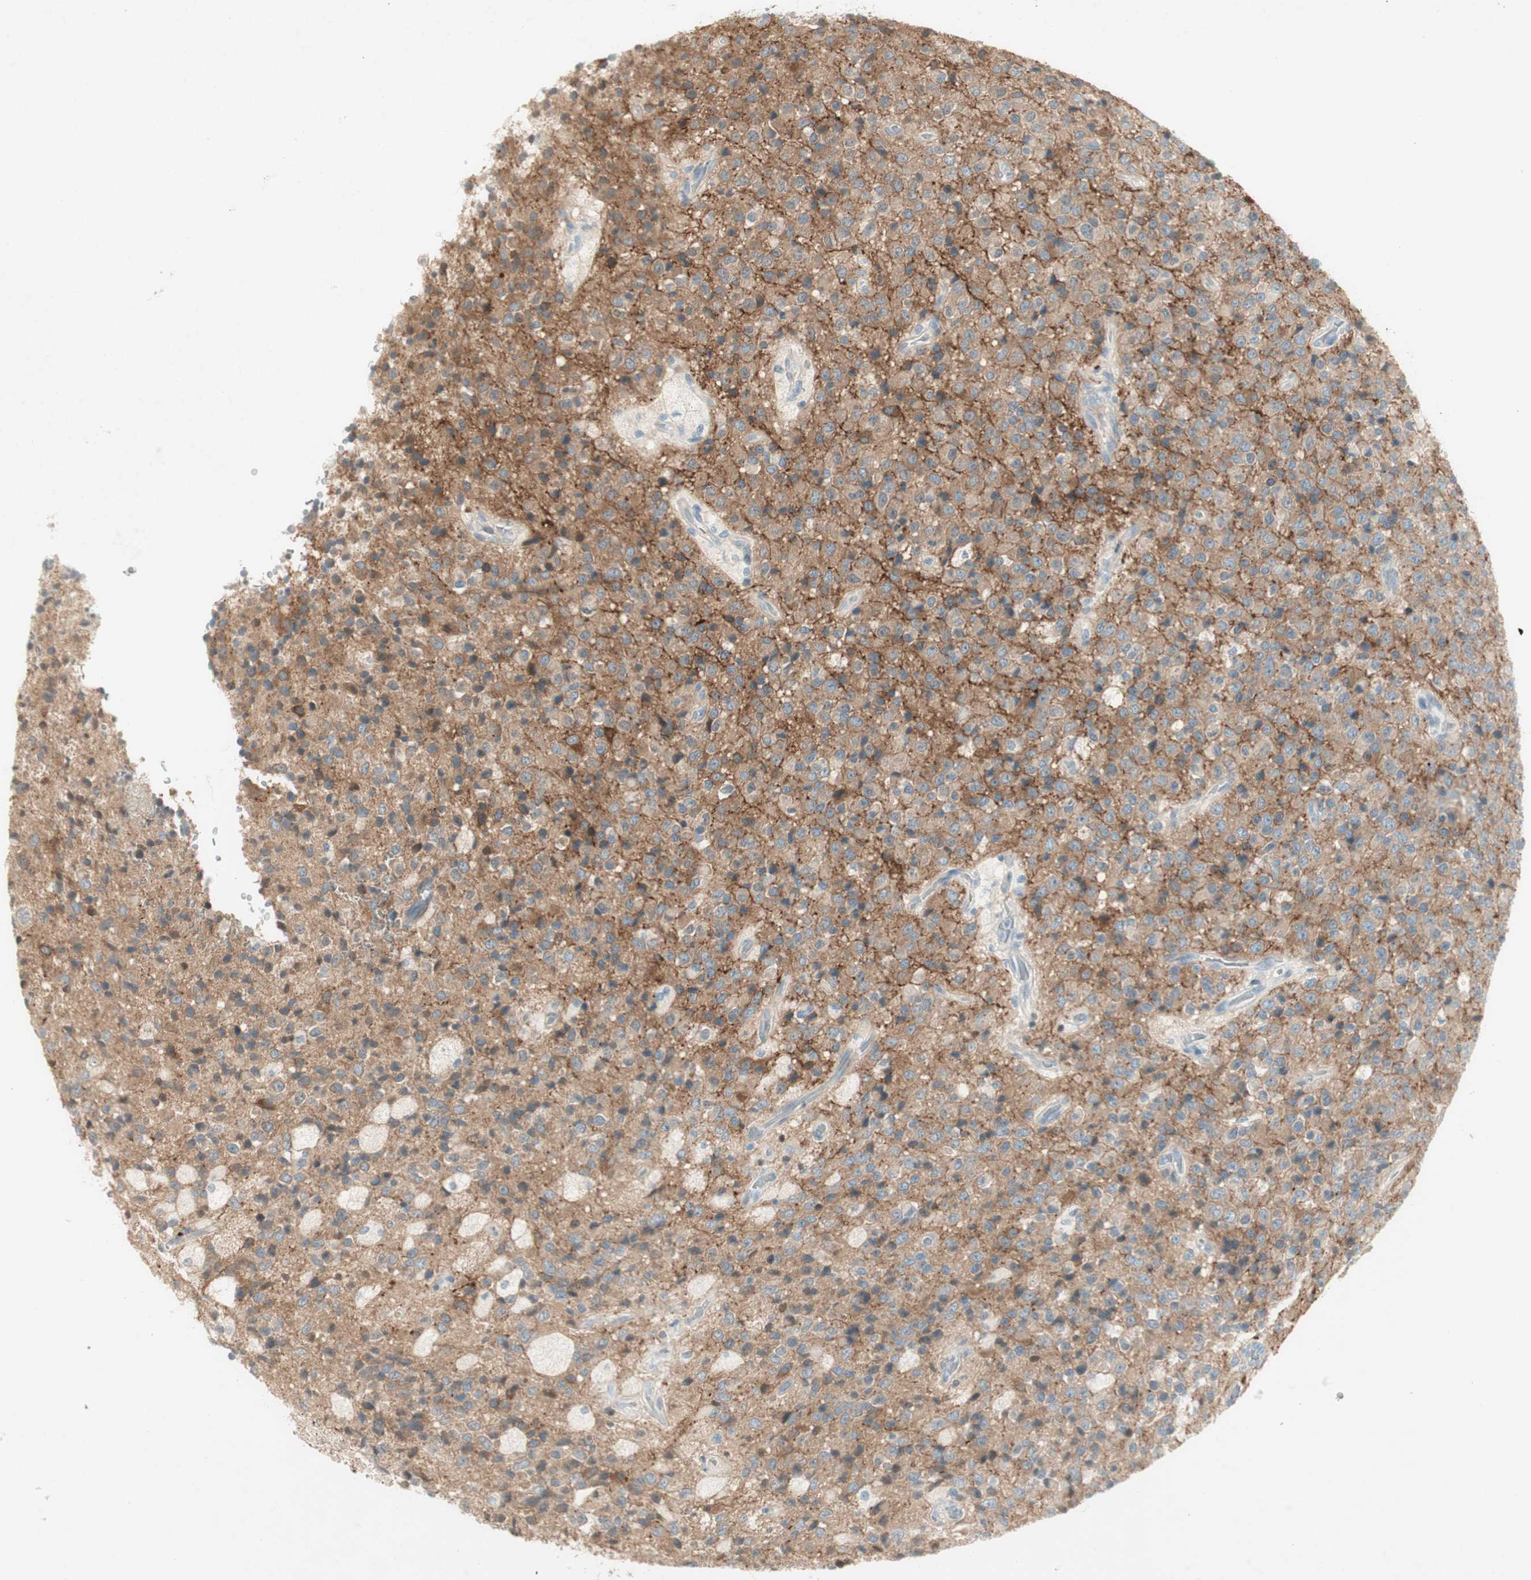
{"staining": {"intensity": "weak", "quantity": "25%-75%", "location": "cytoplasmic/membranous"}, "tissue": "glioma", "cell_type": "Tumor cells", "image_type": "cancer", "snomed": [{"axis": "morphology", "description": "Glioma, malignant, High grade"}, {"axis": "topography", "description": "pancreas cauda"}], "caption": "Malignant high-grade glioma tissue demonstrates weak cytoplasmic/membranous staining in about 25%-75% of tumor cells, visualized by immunohistochemistry.", "gene": "MAPRE3", "patient": {"sex": "male", "age": 60}}